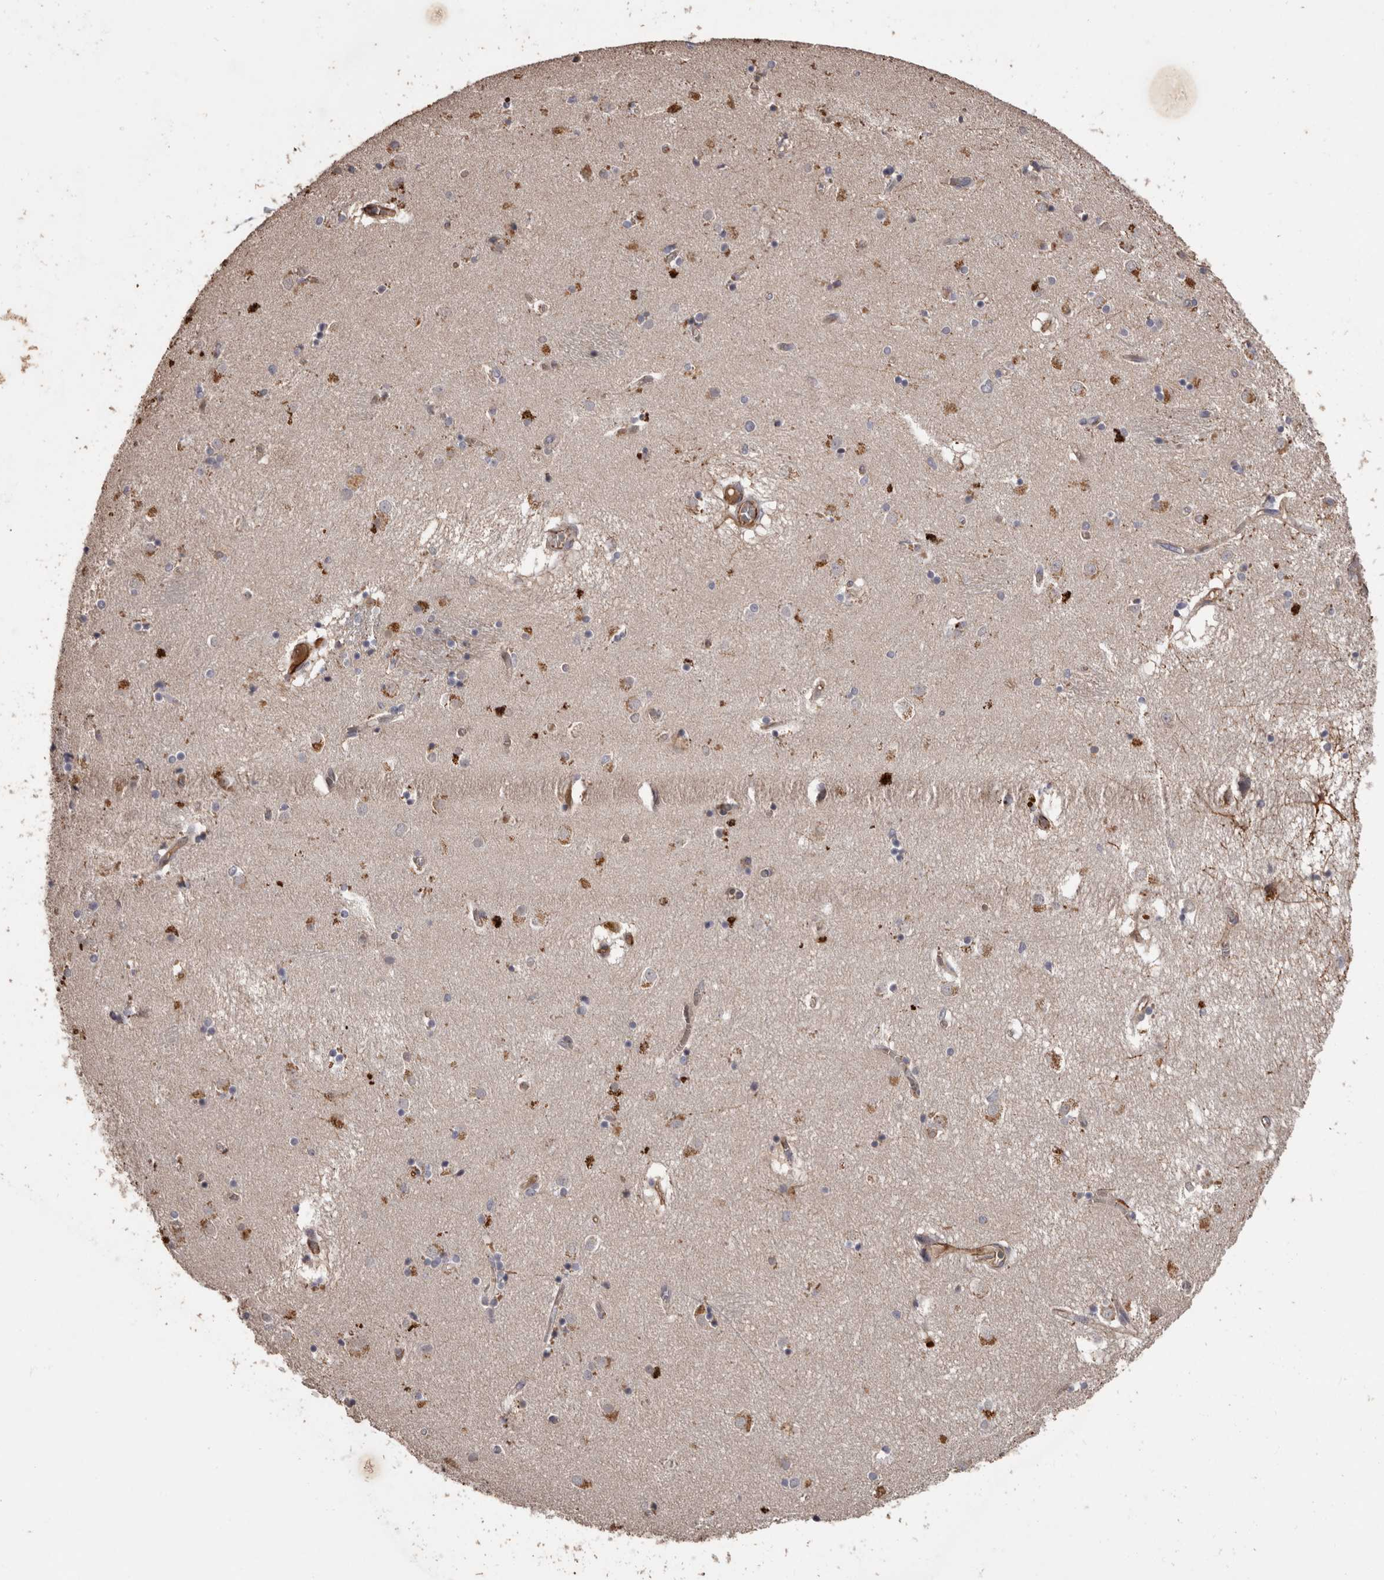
{"staining": {"intensity": "moderate", "quantity": "<25%", "location": "cytoplasmic/membranous"}, "tissue": "caudate", "cell_type": "Glial cells", "image_type": "normal", "snomed": [{"axis": "morphology", "description": "Normal tissue, NOS"}, {"axis": "topography", "description": "Lateral ventricle wall"}], "caption": "This image shows benign caudate stained with immunohistochemistry (IHC) to label a protein in brown. The cytoplasmic/membranous of glial cells show moderate positivity for the protein. Nuclei are counter-stained blue.", "gene": "BRAT1", "patient": {"sex": "male", "age": 70}}